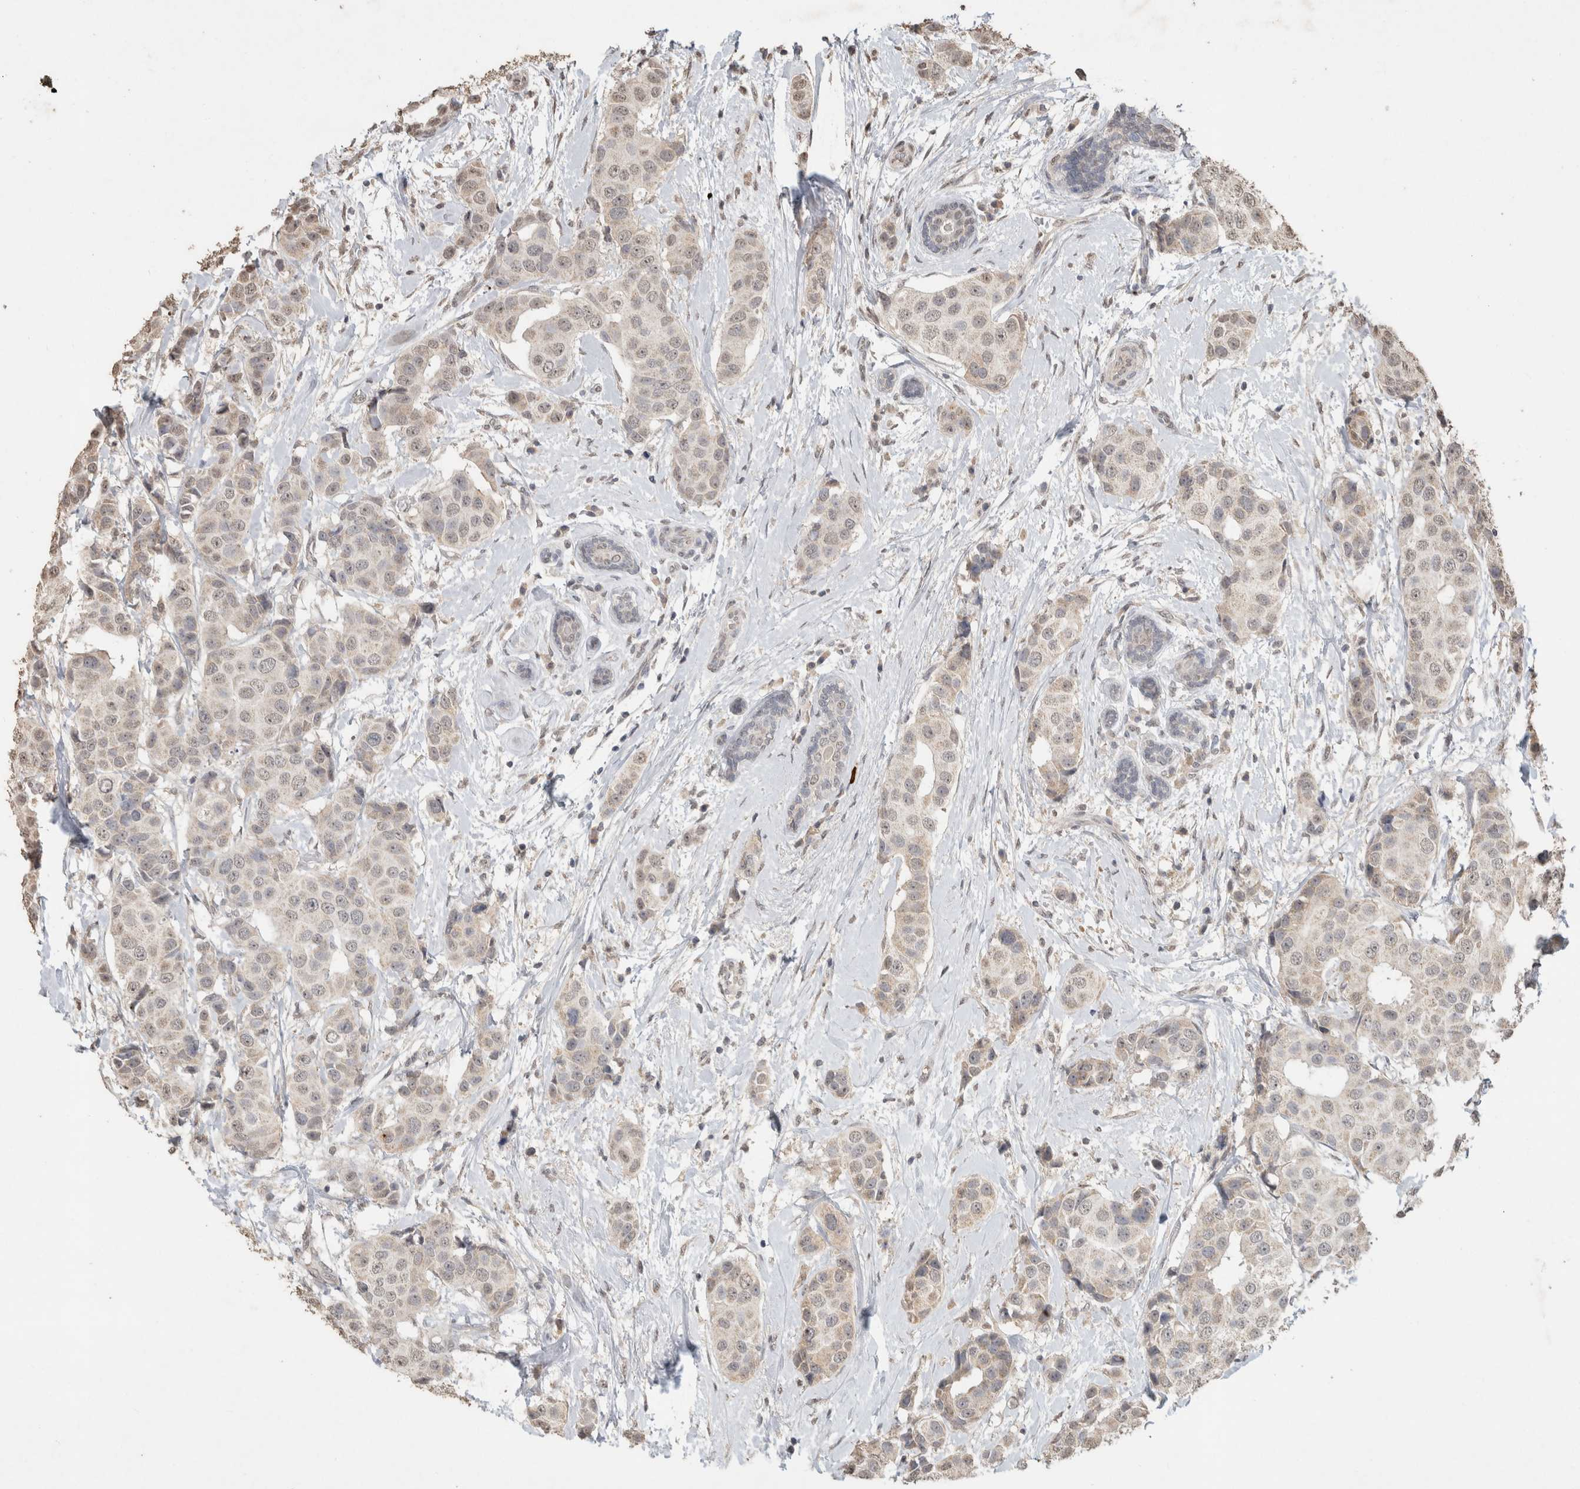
{"staining": {"intensity": "weak", "quantity": "25%-75%", "location": "cytoplasmic/membranous"}, "tissue": "breast cancer", "cell_type": "Tumor cells", "image_type": "cancer", "snomed": [{"axis": "morphology", "description": "Normal tissue, NOS"}, {"axis": "morphology", "description": "Duct carcinoma"}, {"axis": "topography", "description": "Breast"}], "caption": "Human breast intraductal carcinoma stained with a protein marker reveals weak staining in tumor cells.", "gene": "FAM3A", "patient": {"sex": "female", "age": 39}}